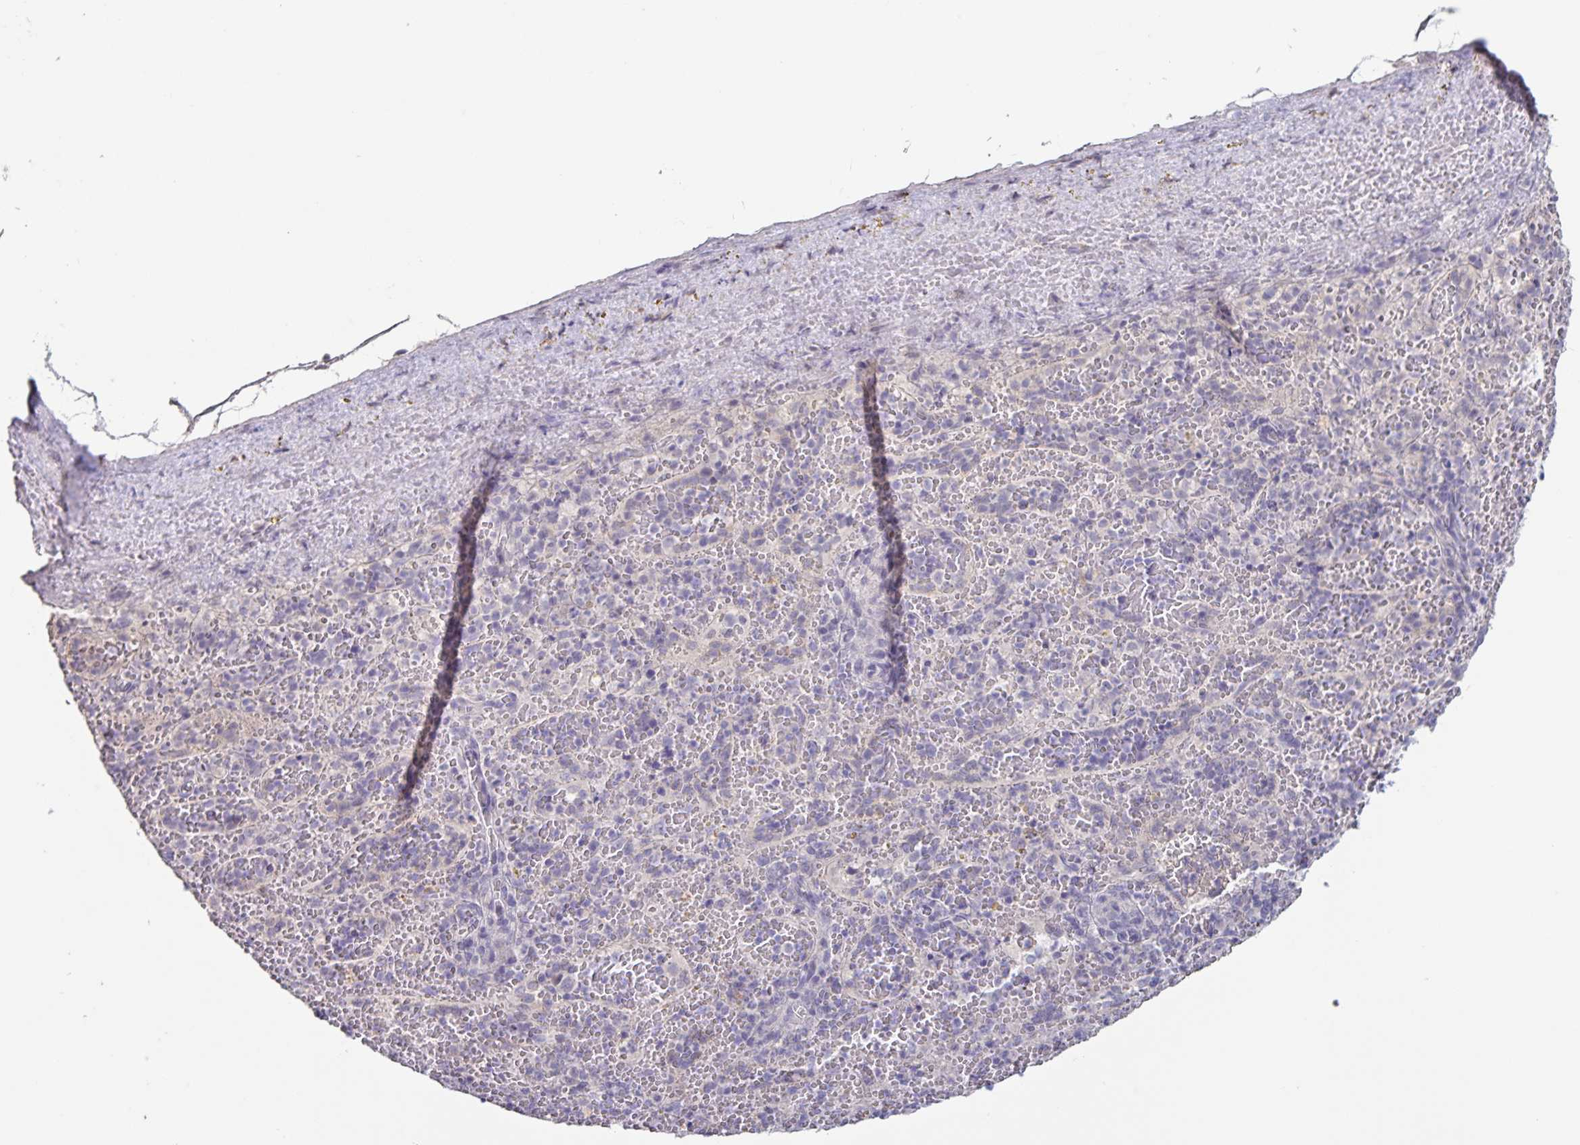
{"staining": {"intensity": "negative", "quantity": "none", "location": "none"}, "tissue": "spleen", "cell_type": "Cells in red pulp", "image_type": "normal", "snomed": [{"axis": "morphology", "description": "Normal tissue, NOS"}, {"axis": "topography", "description": "Spleen"}], "caption": "A histopathology image of spleen stained for a protein displays no brown staining in cells in red pulp. Nuclei are stained in blue.", "gene": "INSL5", "patient": {"sex": "female", "age": 50}}